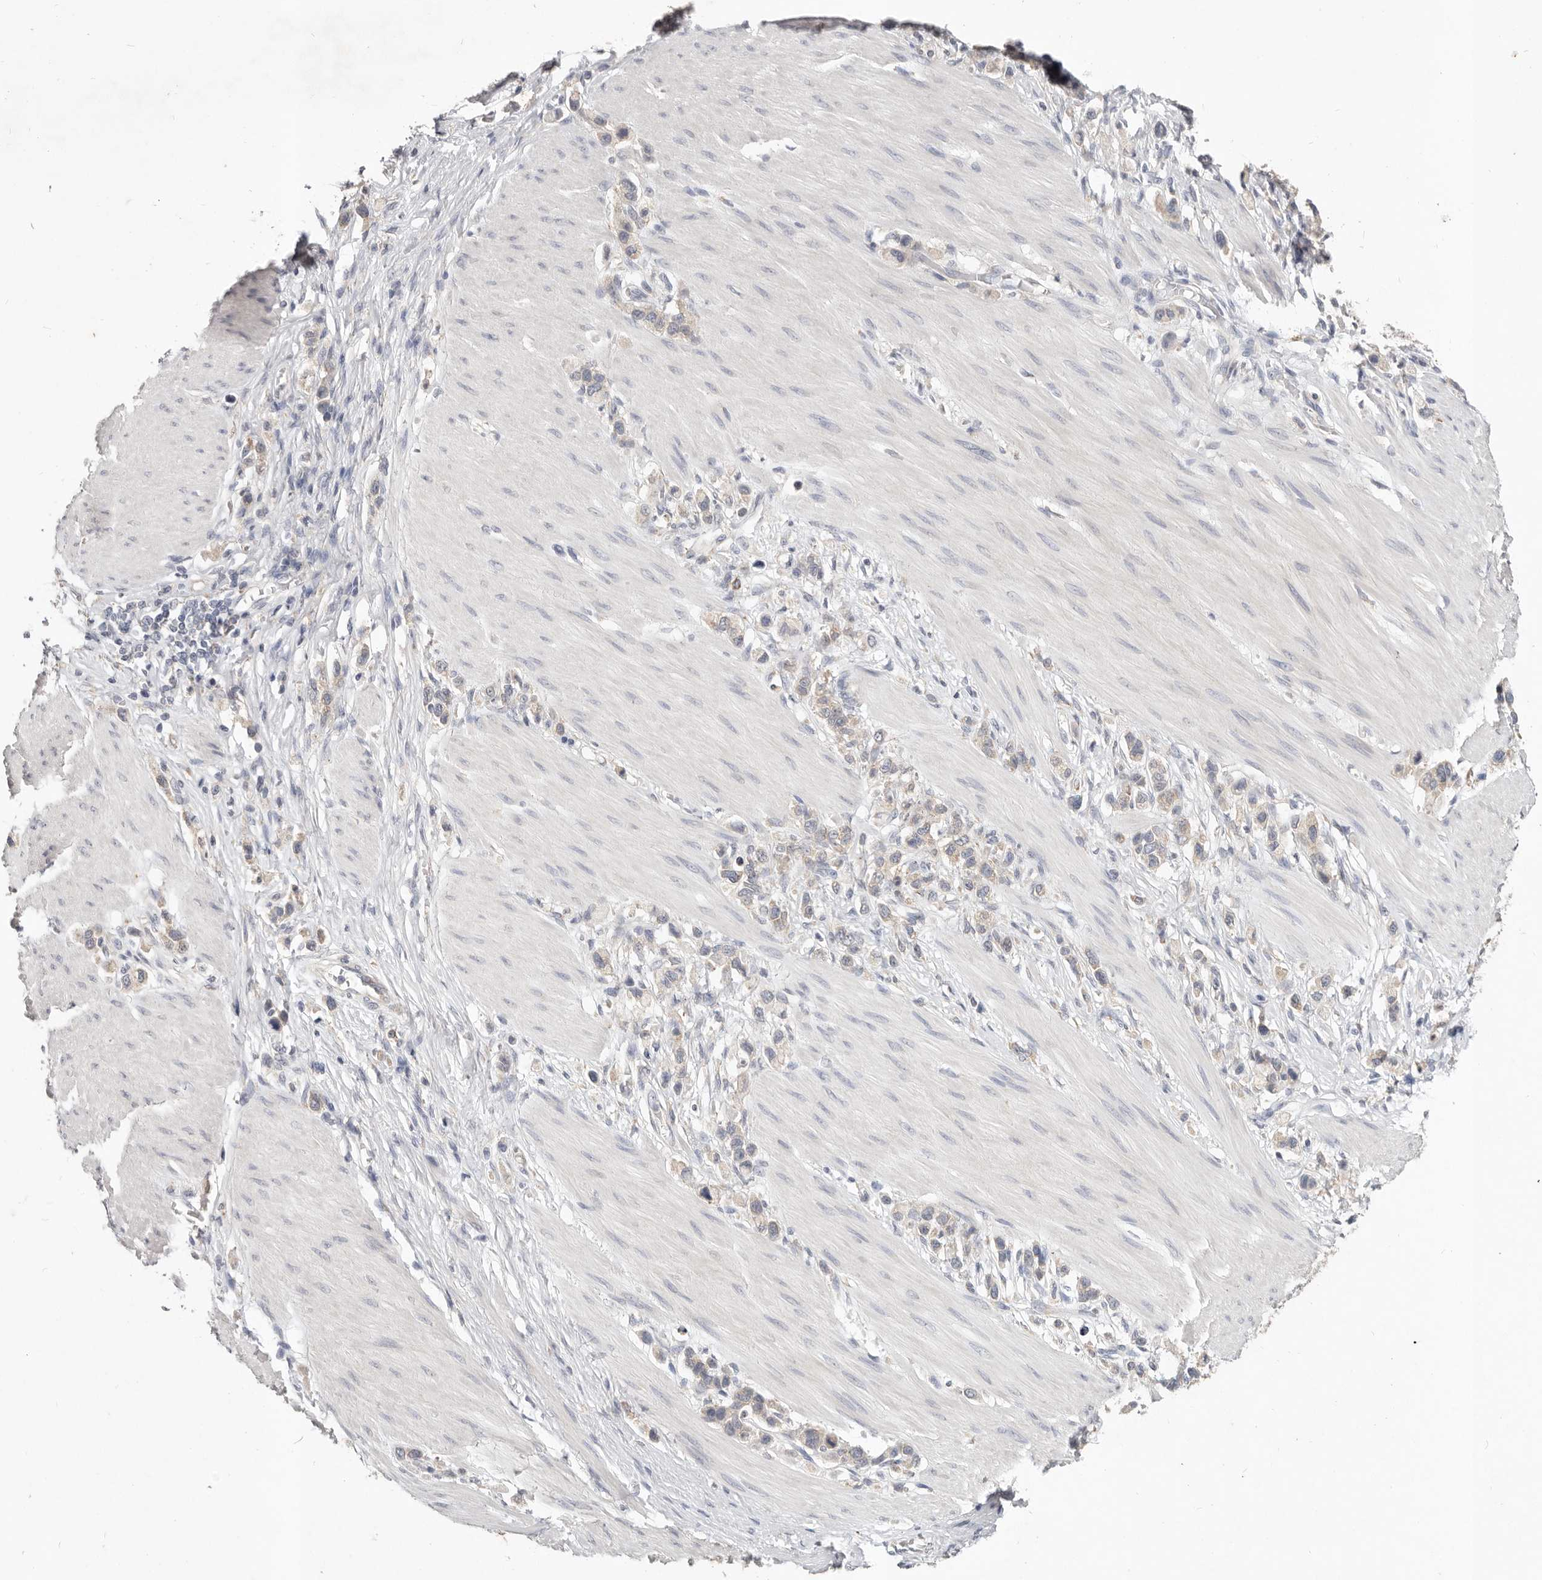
{"staining": {"intensity": "negative", "quantity": "none", "location": "none"}, "tissue": "stomach cancer", "cell_type": "Tumor cells", "image_type": "cancer", "snomed": [{"axis": "morphology", "description": "Adenocarcinoma, NOS"}, {"axis": "topography", "description": "Stomach"}], "caption": "There is no significant positivity in tumor cells of stomach cancer.", "gene": "WDR77", "patient": {"sex": "female", "age": 65}}